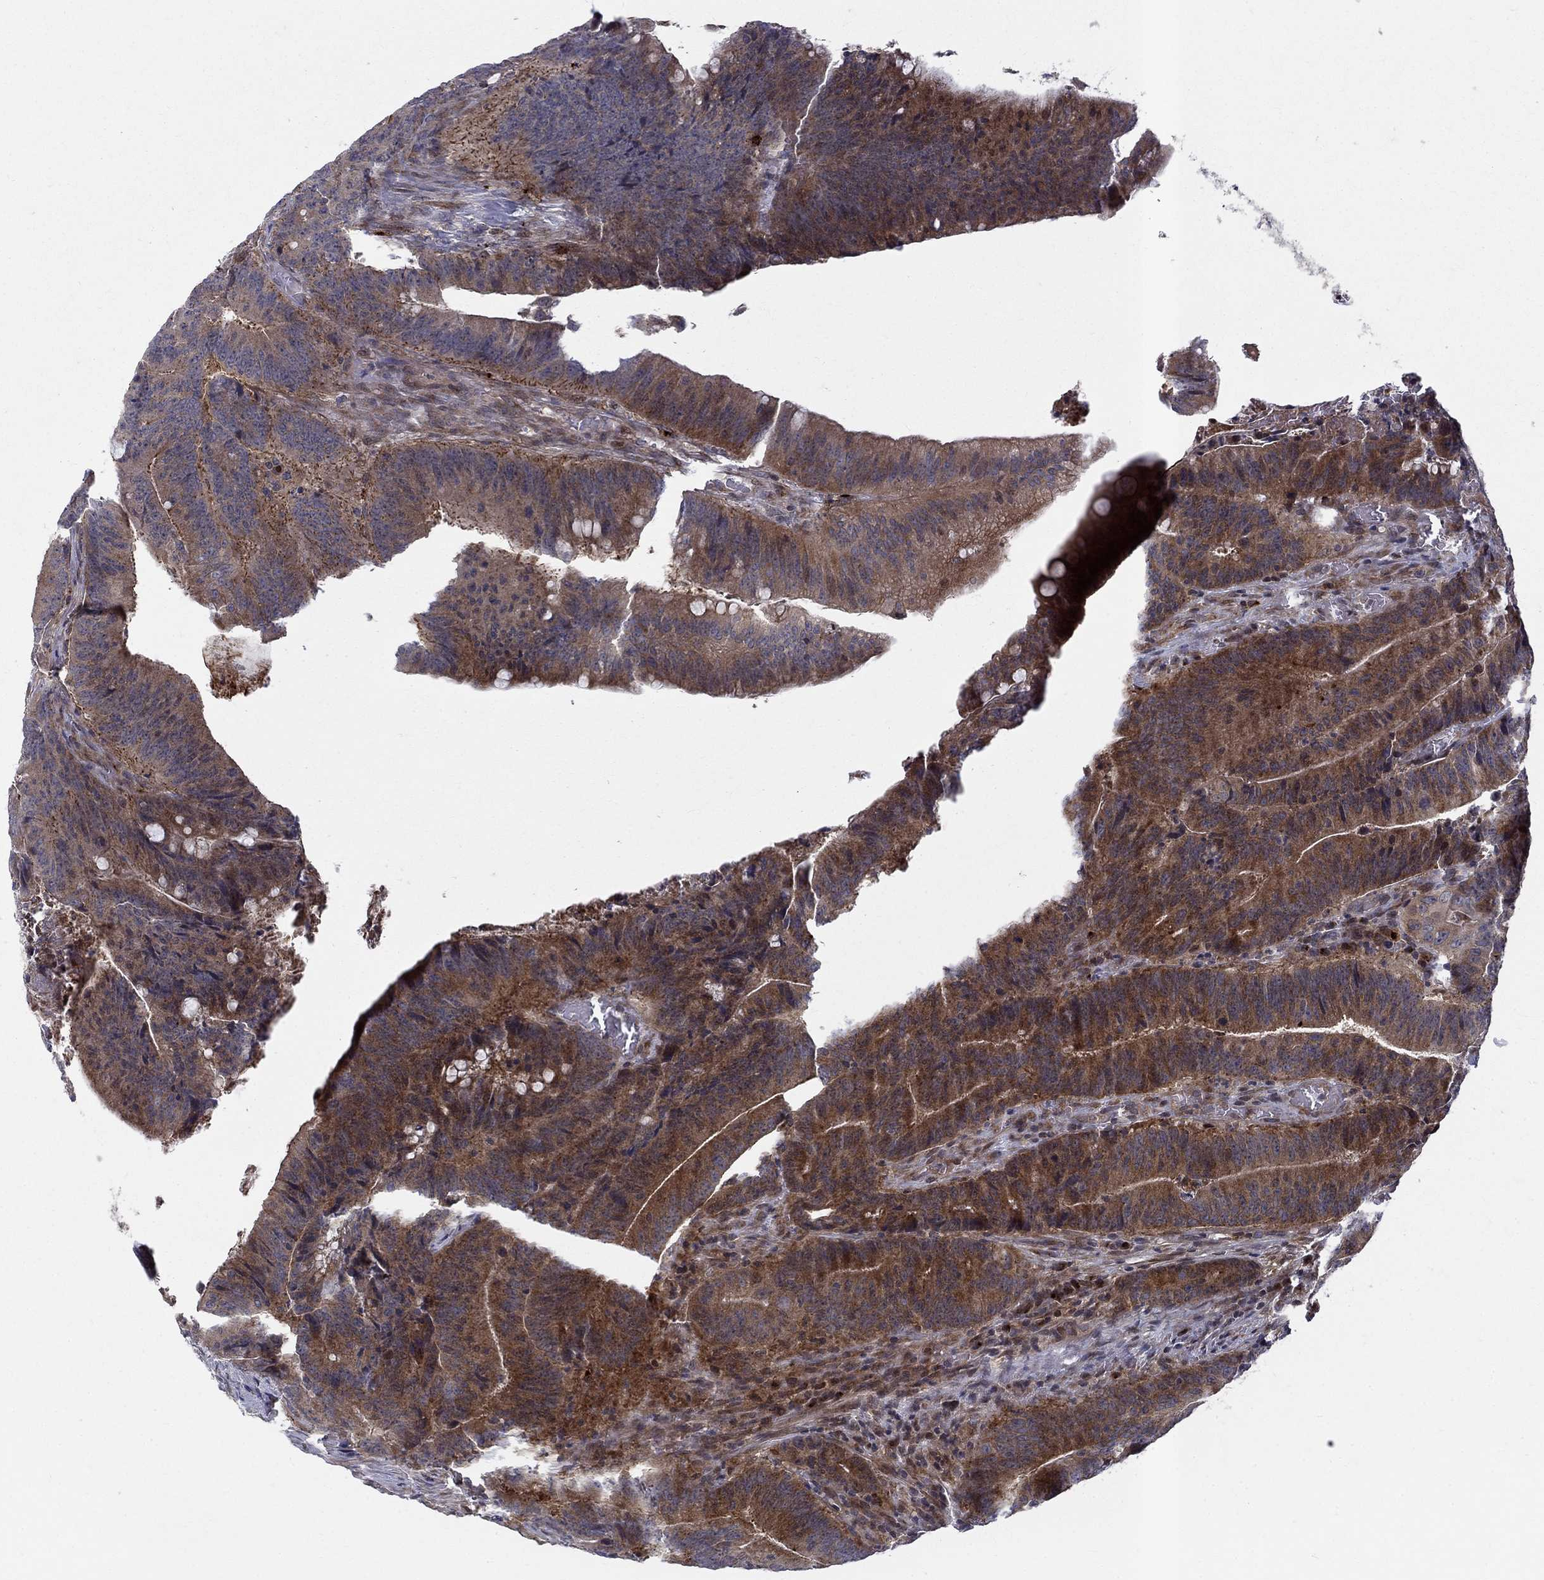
{"staining": {"intensity": "moderate", "quantity": "25%-75%", "location": "cytoplasmic/membranous"}, "tissue": "colorectal cancer", "cell_type": "Tumor cells", "image_type": "cancer", "snomed": [{"axis": "morphology", "description": "Adenocarcinoma, NOS"}, {"axis": "topography", "description": "Colon"}], "caption": "A photomicrograph of colorectal cancer stained for a protein demonstrates moderate cytoplasmic/membranous brown staining in tumor cells.", "gene": "WDR19", "patient": {"sex": "female", "age": 87}}